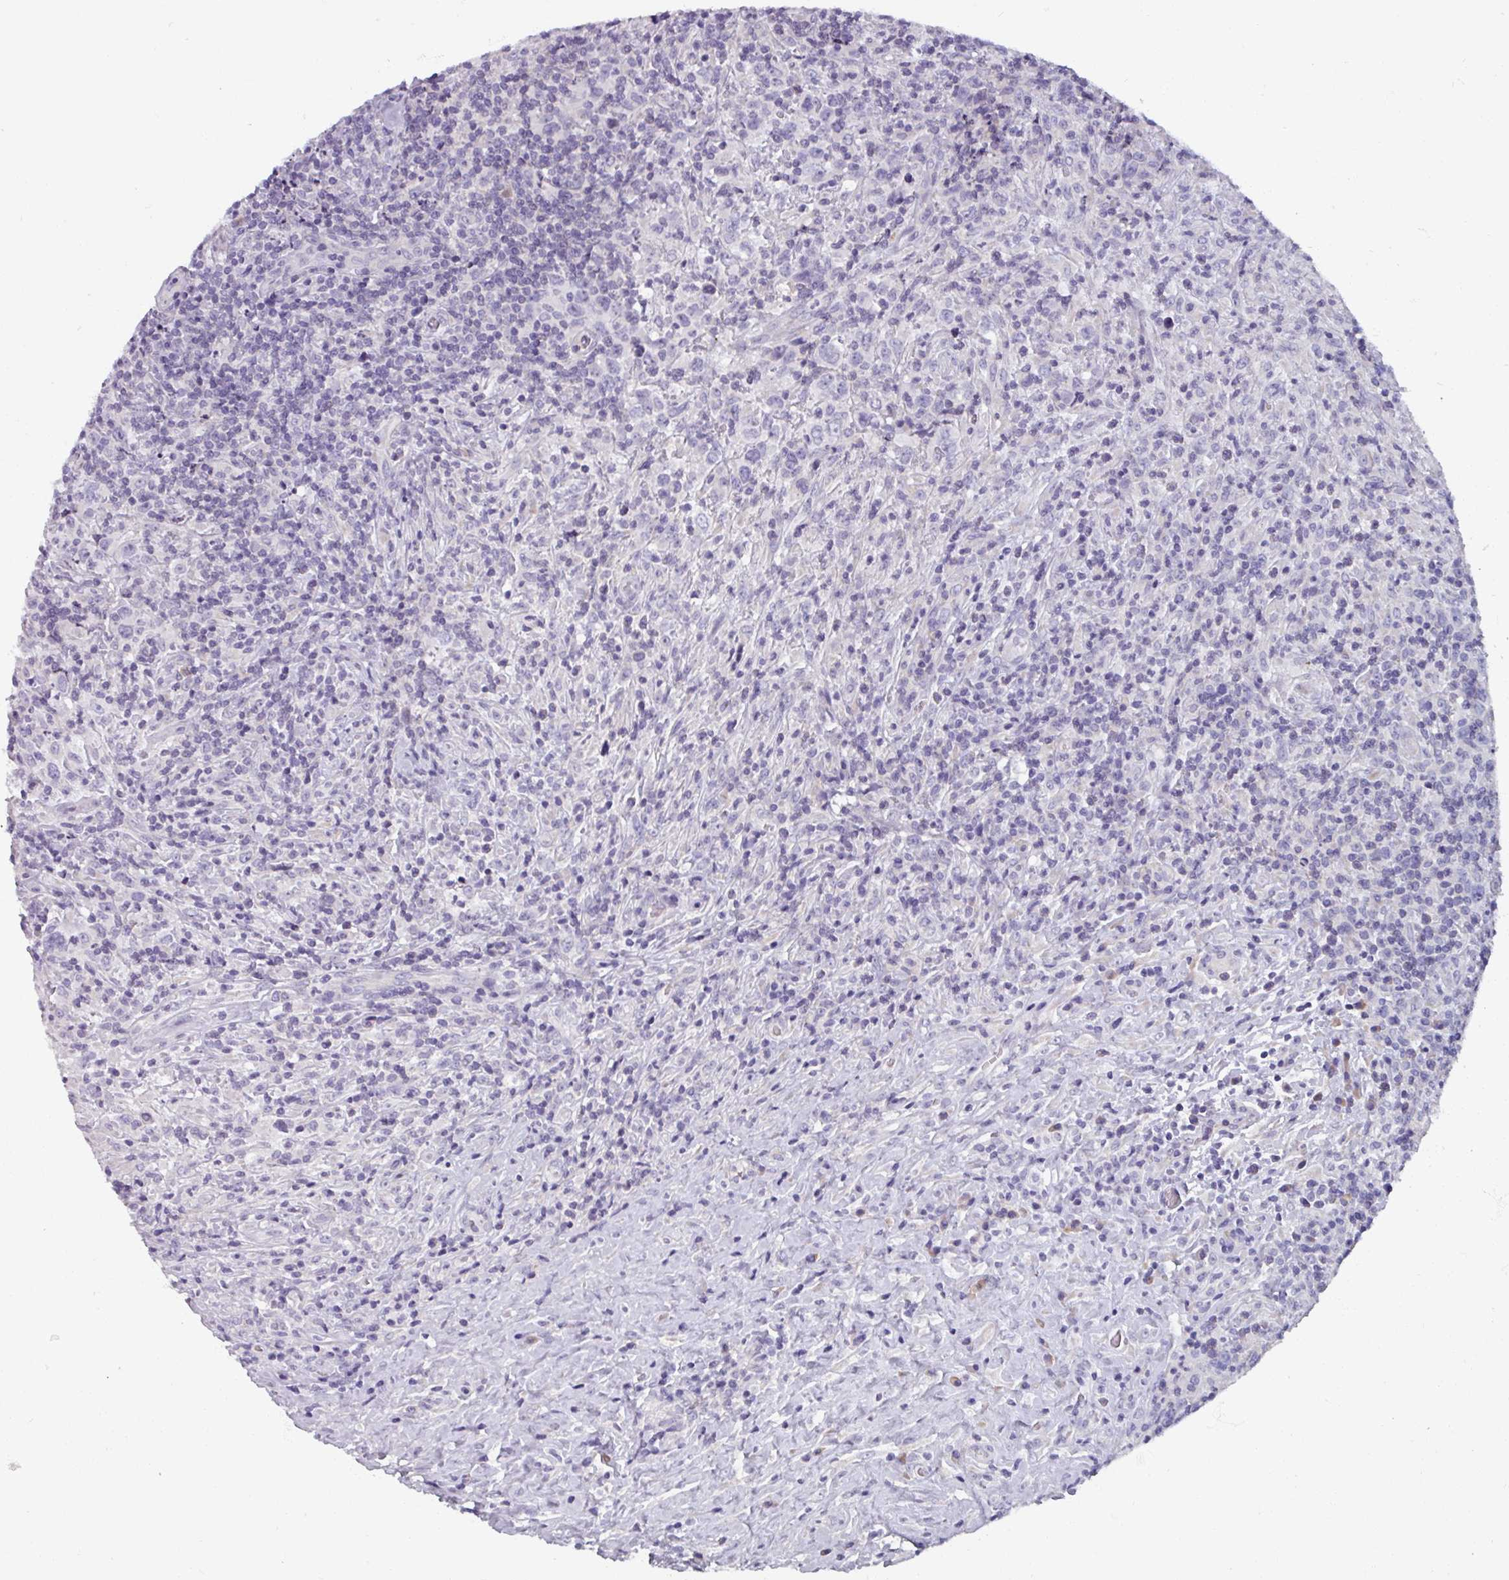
{"staining": {"intensity": "negative", "quantity": "none", "location": "none"}, "tissue": "lymphoma", "cell_type": "Tumor cells", "image_type": "cancer", "snomed": [{"axis": "morphology", "description": "Hodgkin's disease, NOS"}, {"axis": "topography", "description": "Lymph node"}], "caption": "A high-resolution micrograph shows immunohistochemistry (IHC) staining of Hodgkin's disease, which shows no significant expression in tumor cells. (Immunohistochemistry (ihc), brightfield microscopy, high magnification).", "gene": "SMIM11", "patient": {"sex": "female", "age": 18}}